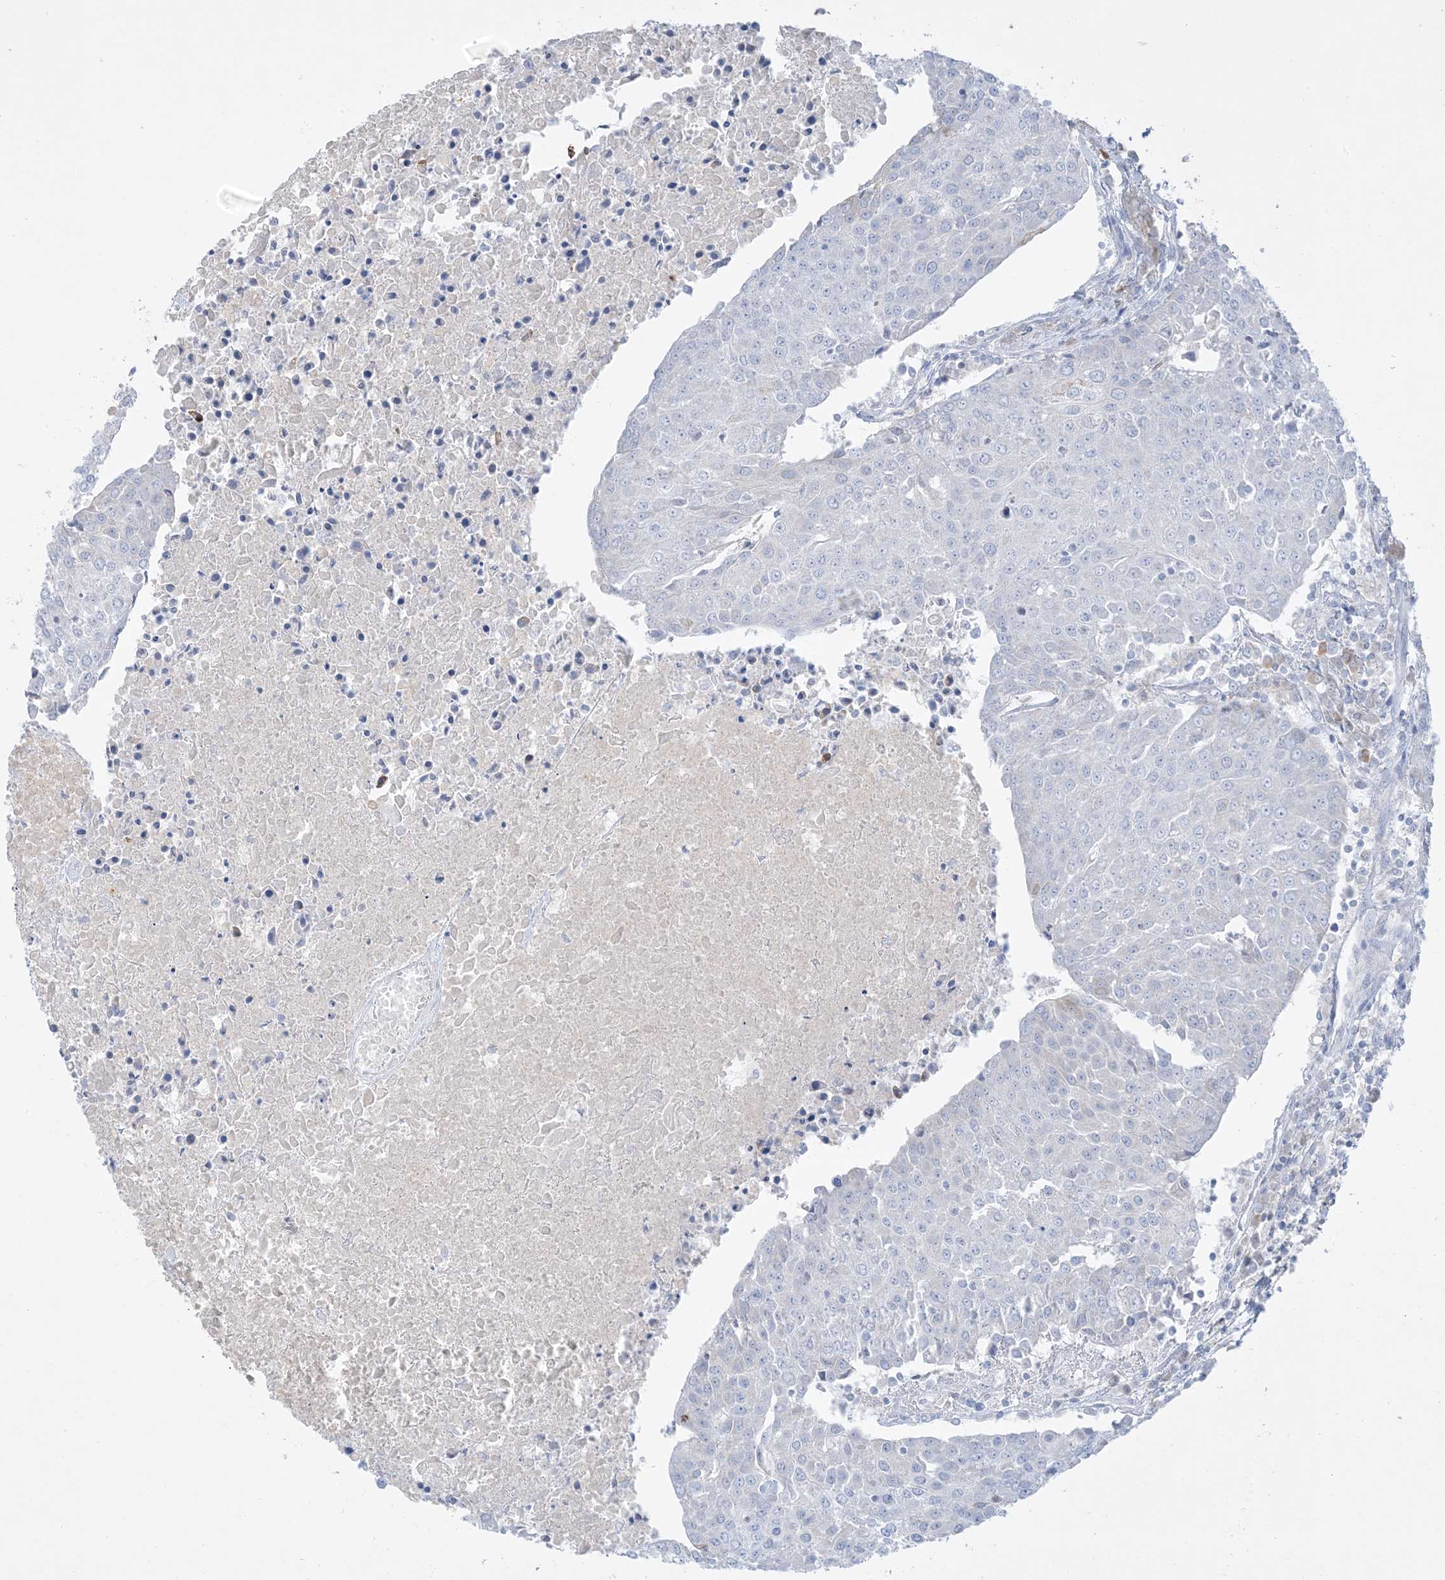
{"staining": {"intensity": "negative", "quantity": "none", "location": "none"}, "tissue": "urothelial cancer", "cell_type": "Tumor cells", "image_type": "cancer", "snomed": [{"axis": "morphology", "description": "Urothelial carcinoma, High grade"}, {"axis": "topography", "description": "Urinary bladder"}], "caption": "DAB (3,3'-diaminobenzidine) immunohistochemical staining of urothelial cancer displays no significant expression in tumor cells. (Brightfield microscopy of DAB (3,3'-diaminobenzidine) IHC at high magnification).", "gene": "FAM184A", "patient": {"sex": "female", "age": 85}}